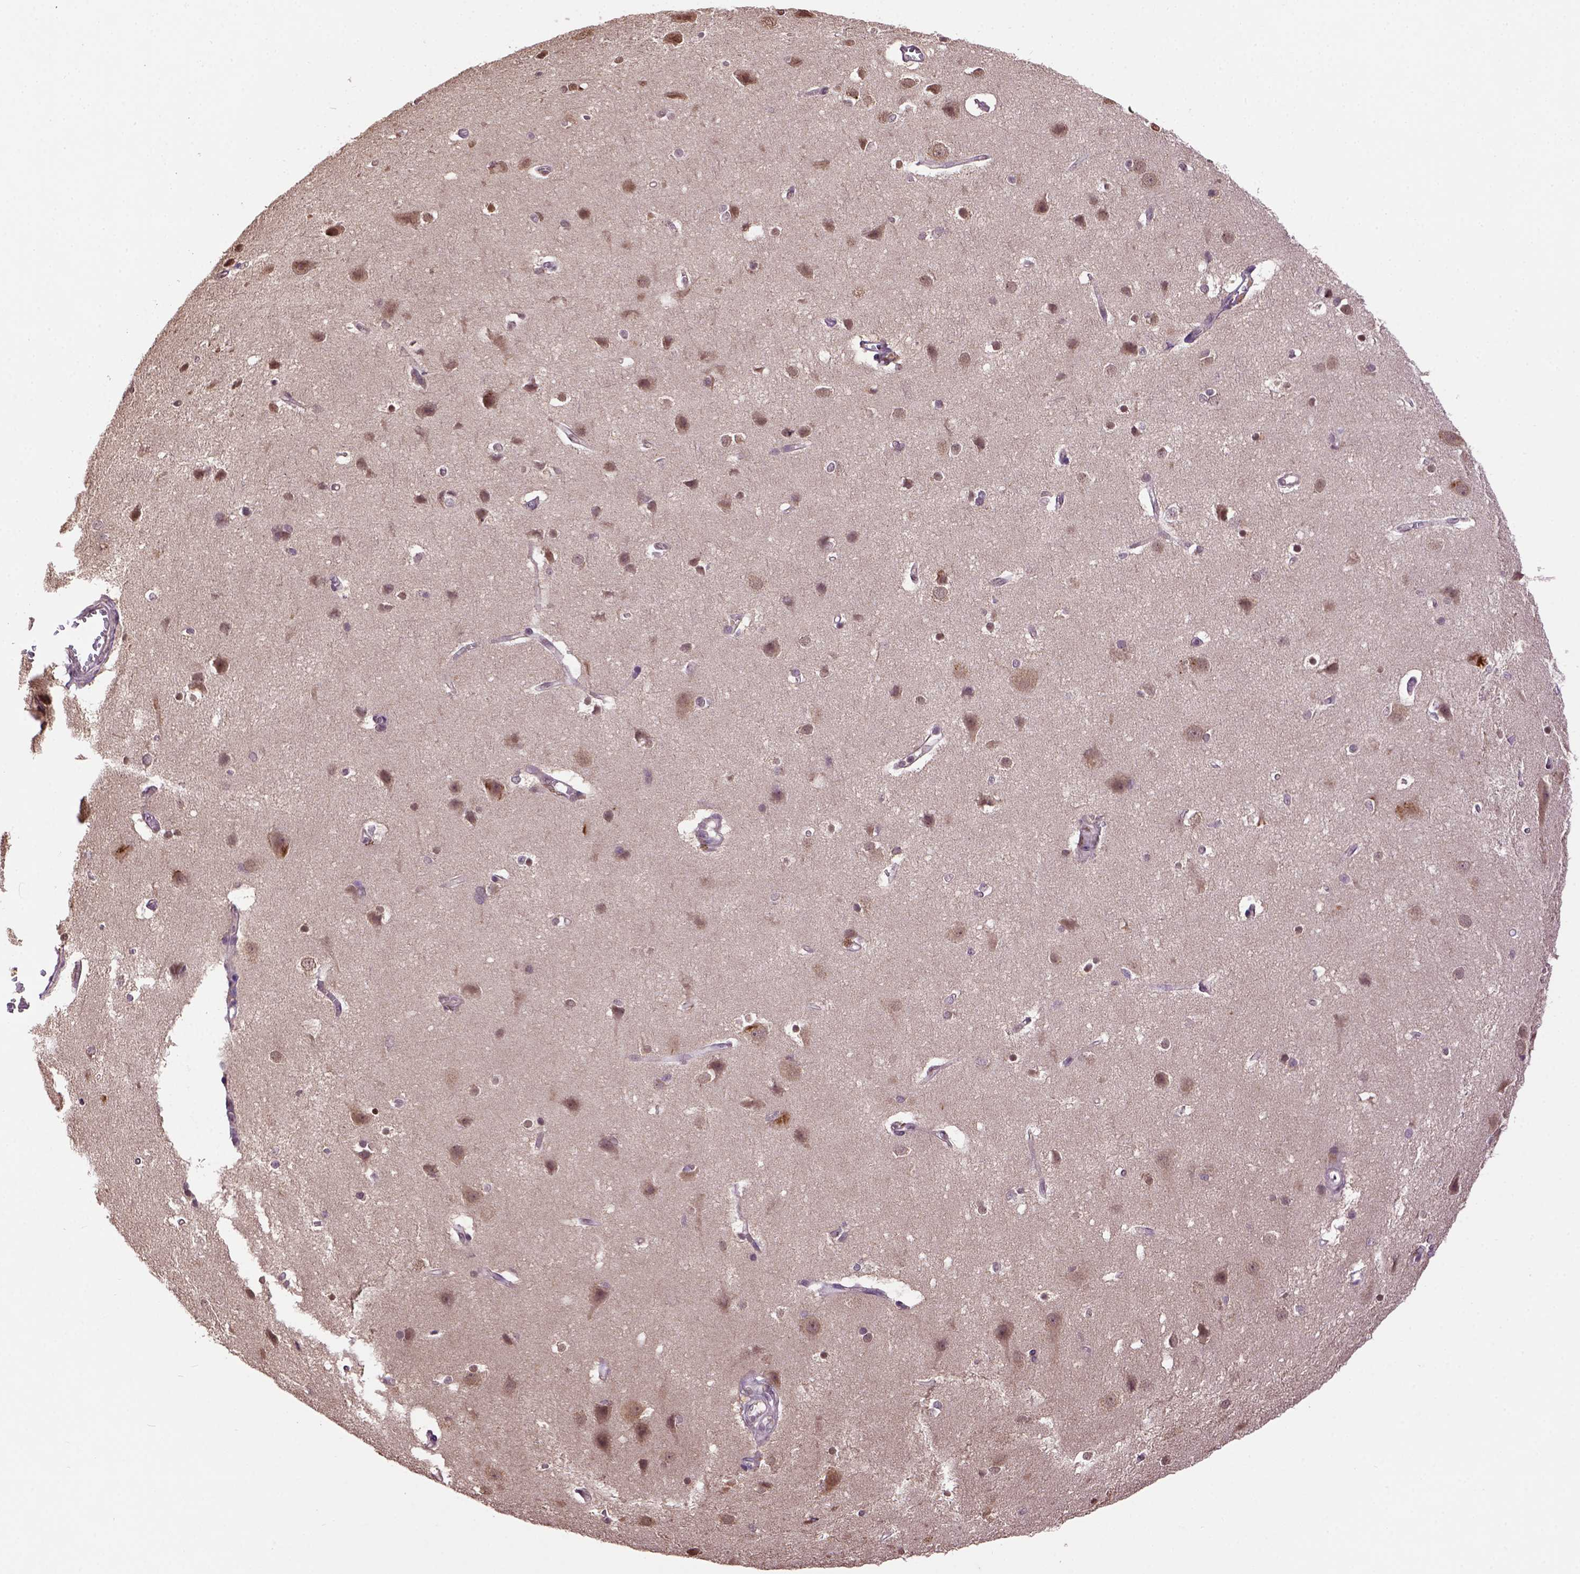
{"staining": {"intensity": "negative", "quantity": "none", "location": "none"}, "tissue": "cerebral cortex", "cell_type": "Endothelial cells", "image_type": "normal", "snomed": [{"axis": "morphology", "description": "Normal tissue, NOS"}, {"axis": "topography", "description": "Cerebral cortex"}], "caption": "The immunohistochemistry (IHC) micrograph has no significant positivity in endothelial cells of cerebral cortex. (DAB (3,3'-diaminobenzidine) immunohistochemistry with hematoxylin counter stain).", "gene": "WDR17", "patient": {"sex": "male", "age": 37}}